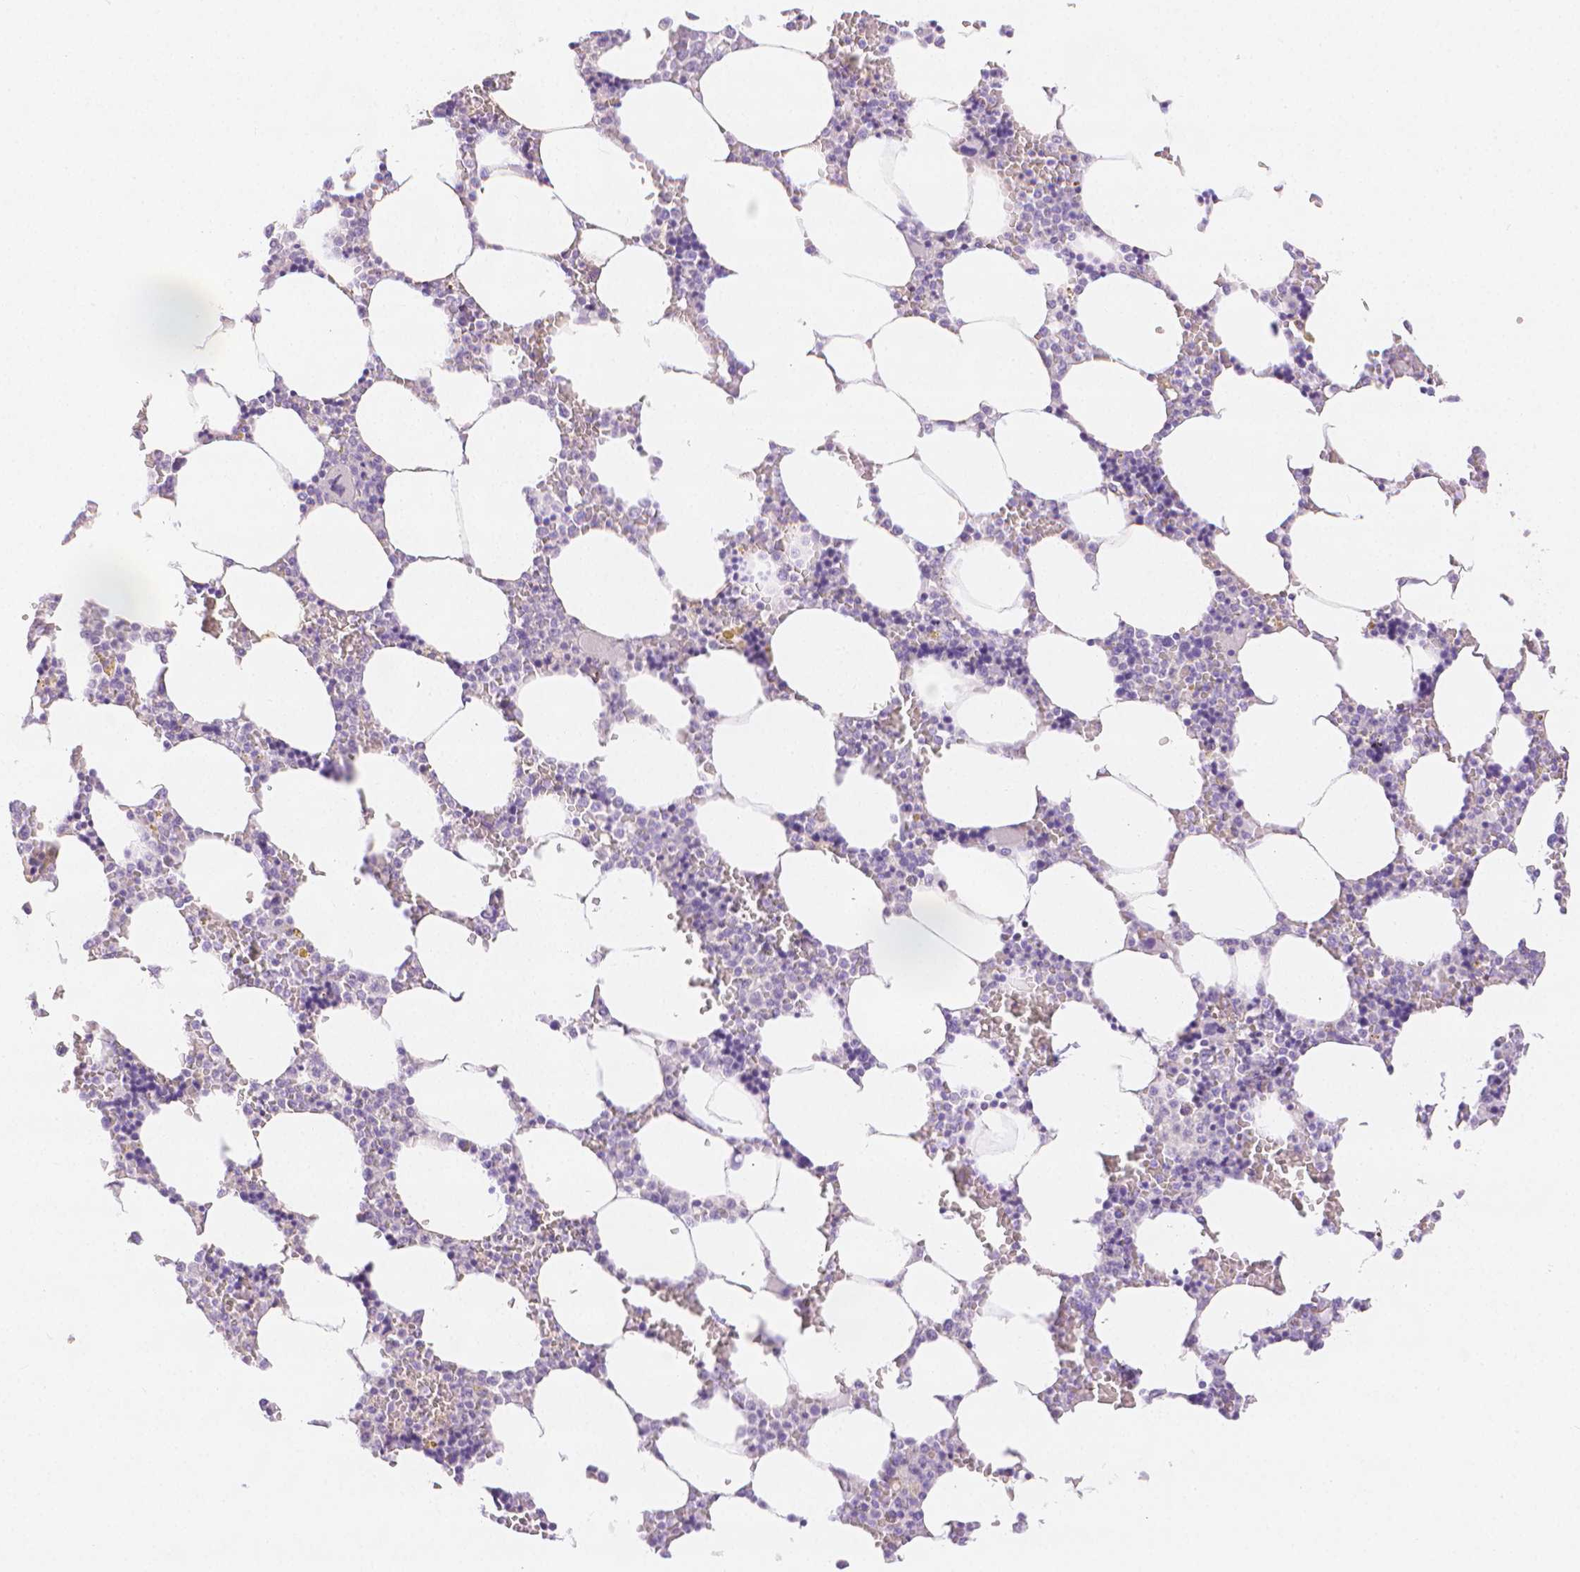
{"staining": {"intensity": "negative", "quantity": "none", "location": "none"}, "tissue": "bone marrow", "cell_type": "Hematopoietic cells", "image_type": "normal", "snomed": [{"axis": "morphology", "description": "Normal tissue, NOS"}, {"axis": "topography", "description": "Bone marrow"}], "caption": "Immunohistochemical staining of benign bone marrow displays no significant positivity in hematopoietic cells. (Brightfield microscopy of DAB immunohistochemistry (IHC) at high magnification).", "gene": "SLC27A5", "patient": {"sex": "male", "age": 64}}